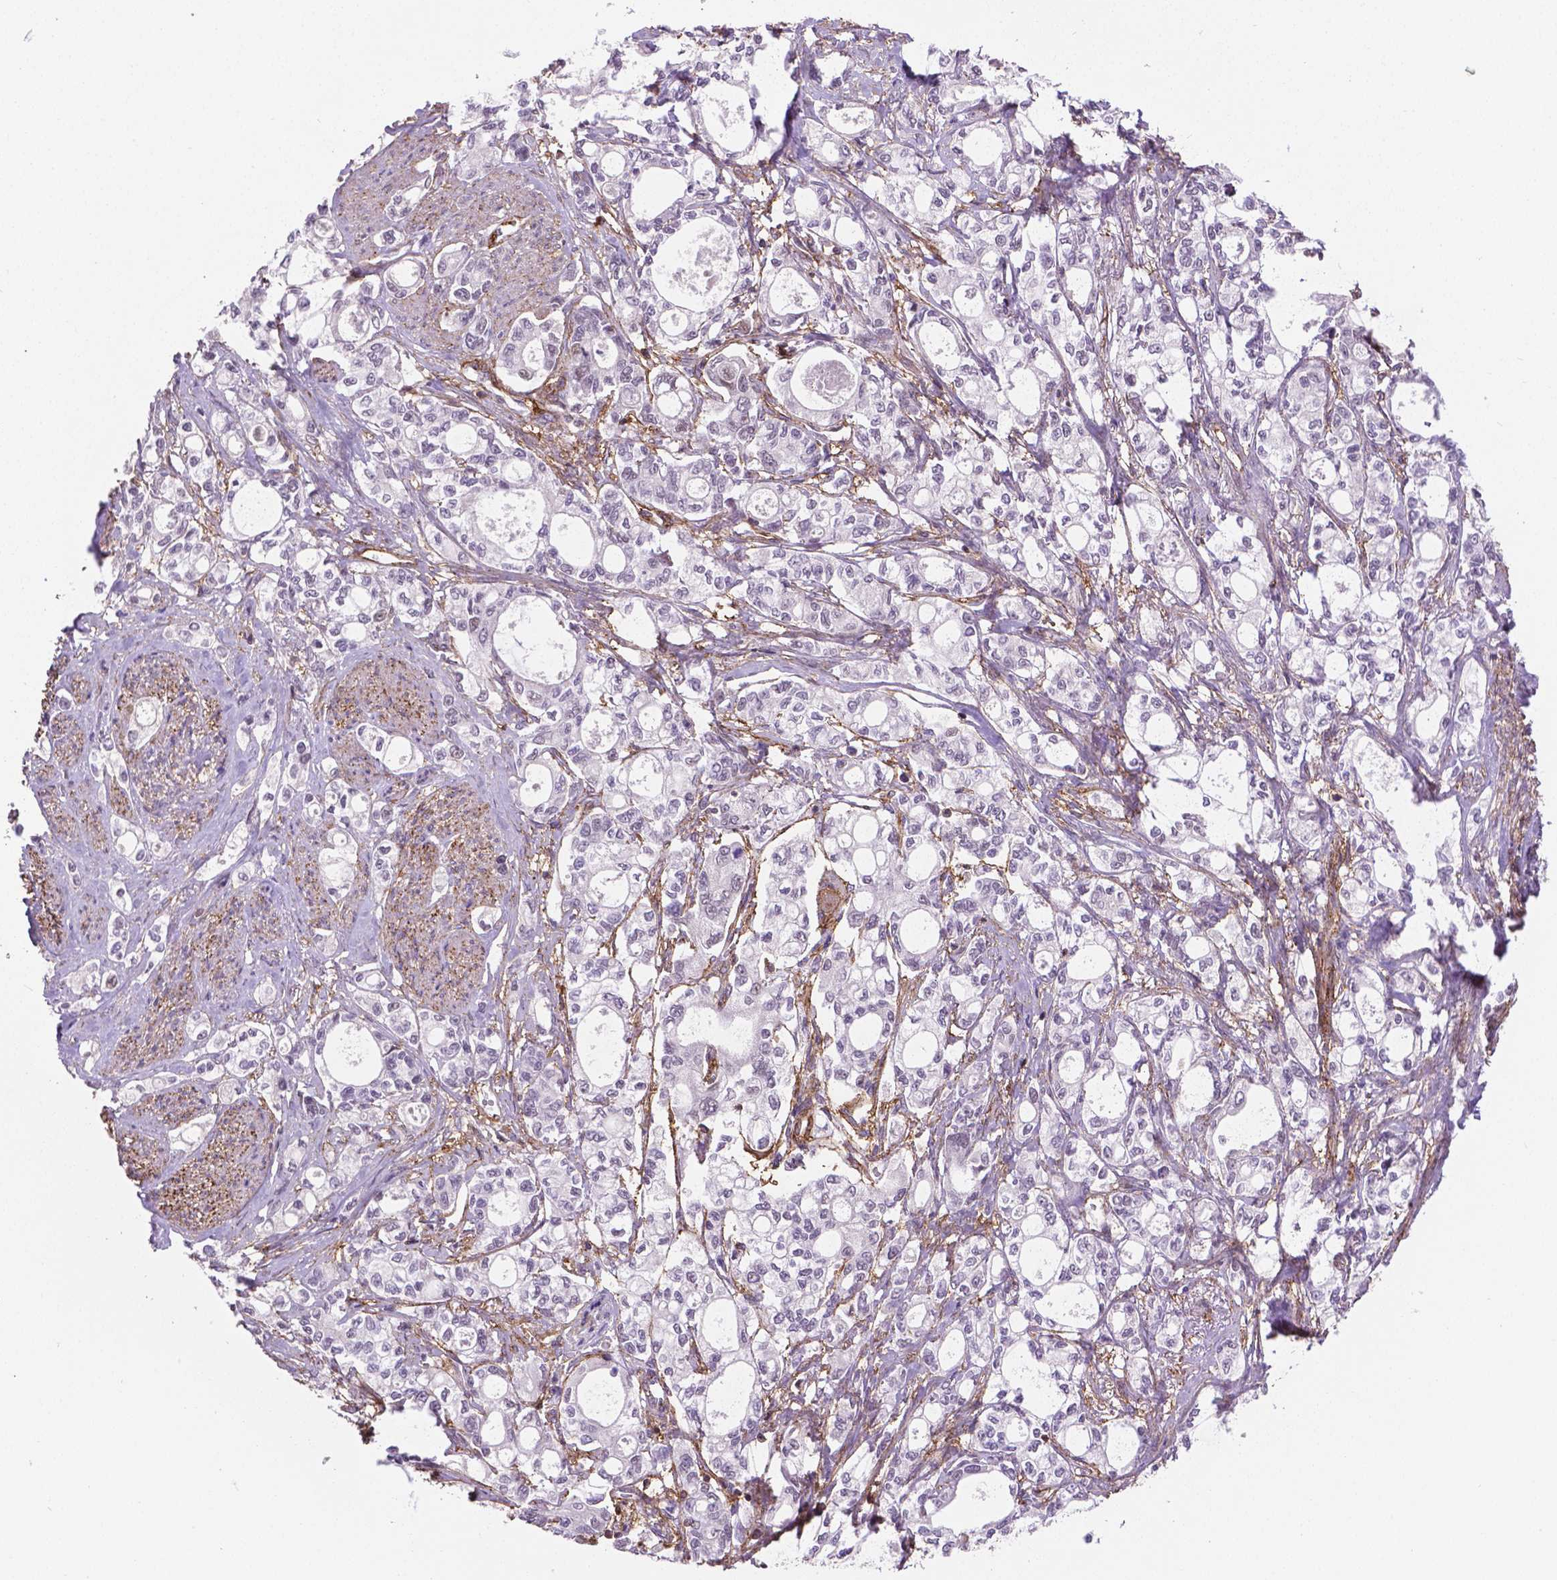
{"staining": {"intensity": "negative", "quantity": "none", "location": "none"}, "tissue": "stomach cancer", "cell_type": "Tumor cells", "image_type": "cancer", "snomed": [{"axis": "morphology", "description": "Adenocarcinoma, NOS"}, {"axis": "topography", "description": "Stomach"}], "caption": "Protein analysis of stomach cancer exhibits no significant positivity in tumor cells.", "gene": "ACAD10", "patient": {"sex": "male", "age": 63}}